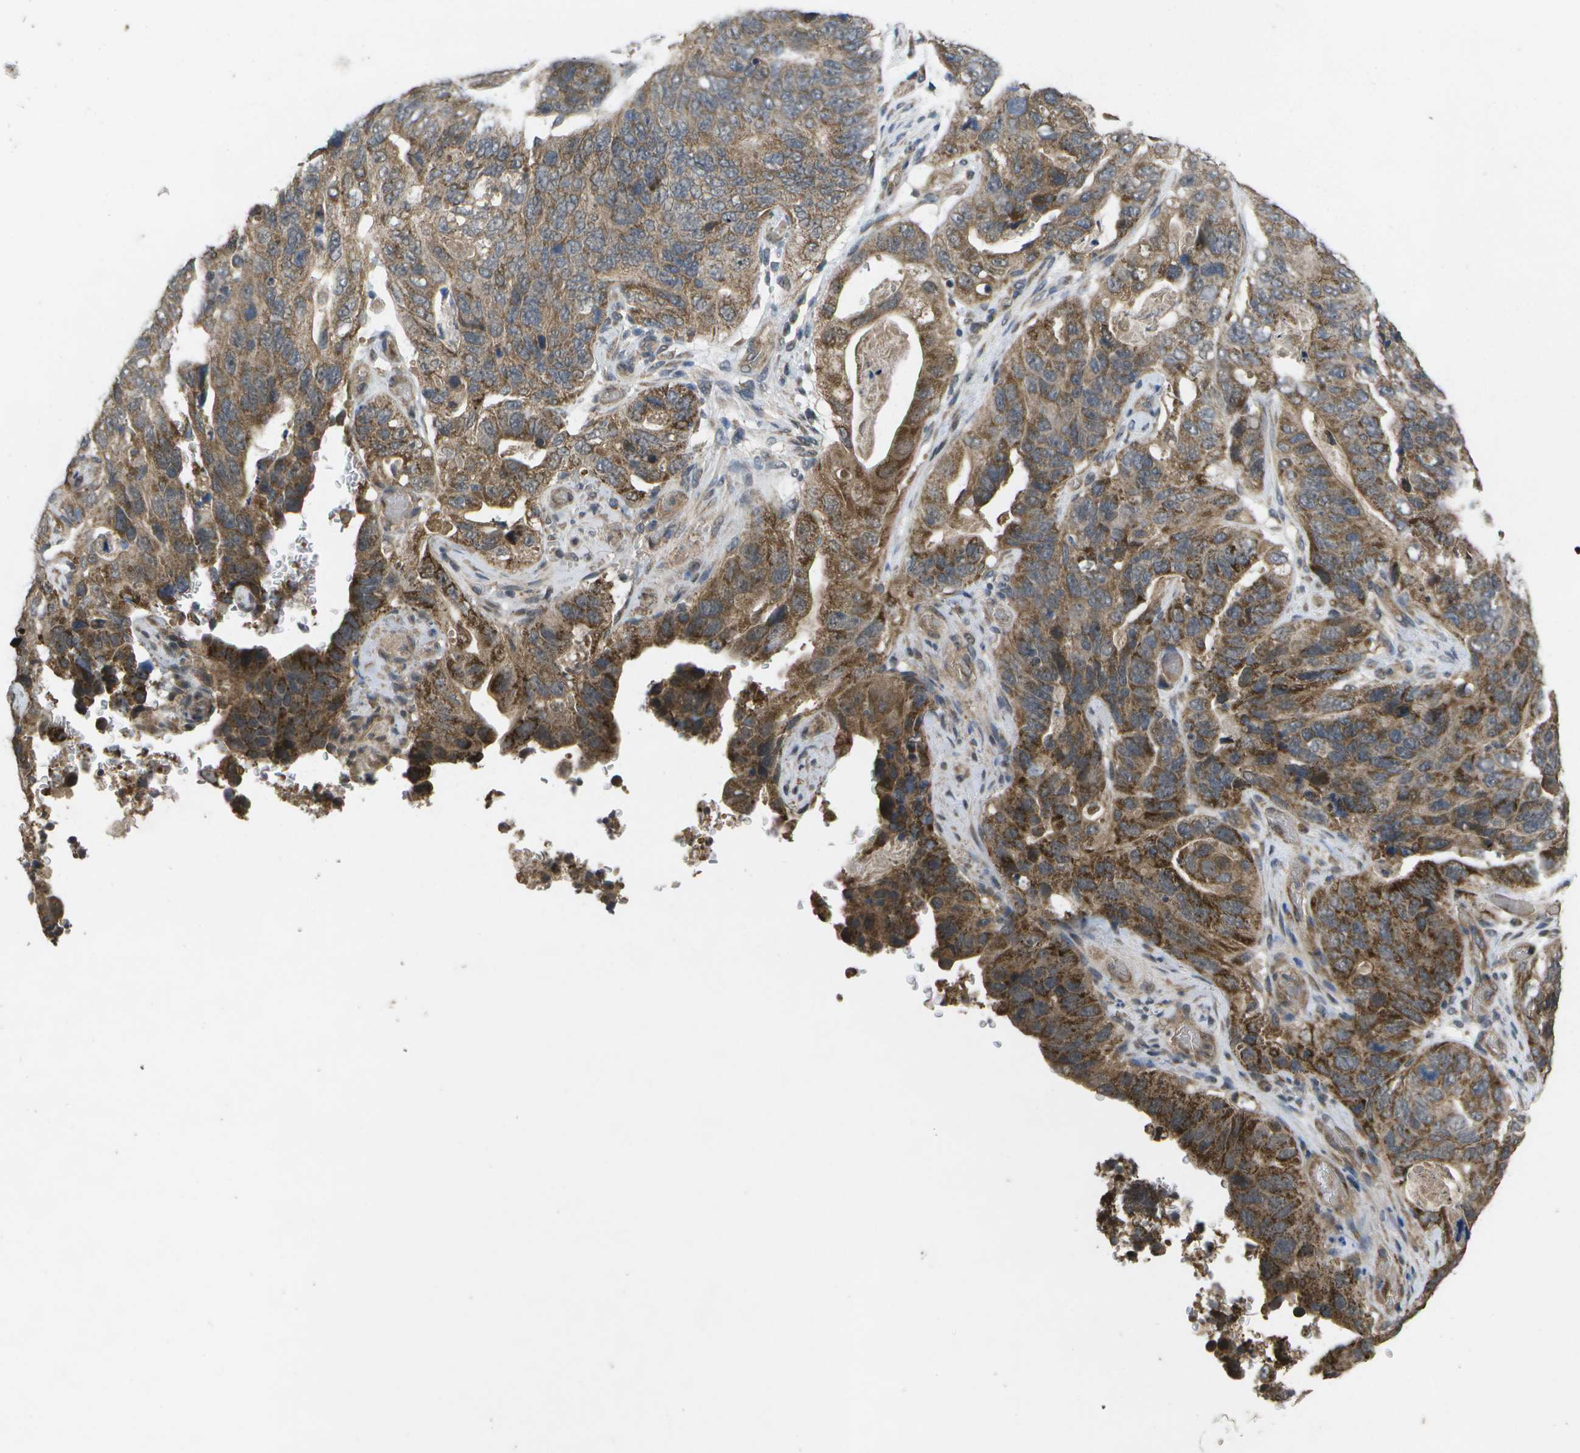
{"staining": {"intensity": "strong", "quantity": ">75%", "location": "cytoplasmic/membranous"}, "tissue": "stomach cancer", "cell_type": "Tumor cells", "image_type": "cancer", "snomed": [{"axis": "morphology", "description": "Adenocarcinoma, NOS"}, {"axis": "topography", "description": "Stomach"}], "caption": "IHC image of human adenocarcinoma (stomach) stained for a protein (brown), which exhibits high levels of strong cytoplasmic/membranous positivity in about >75% of tumor cells.", "gene": "ALAS1", "patient": {"sex": "female", "age": 89}}